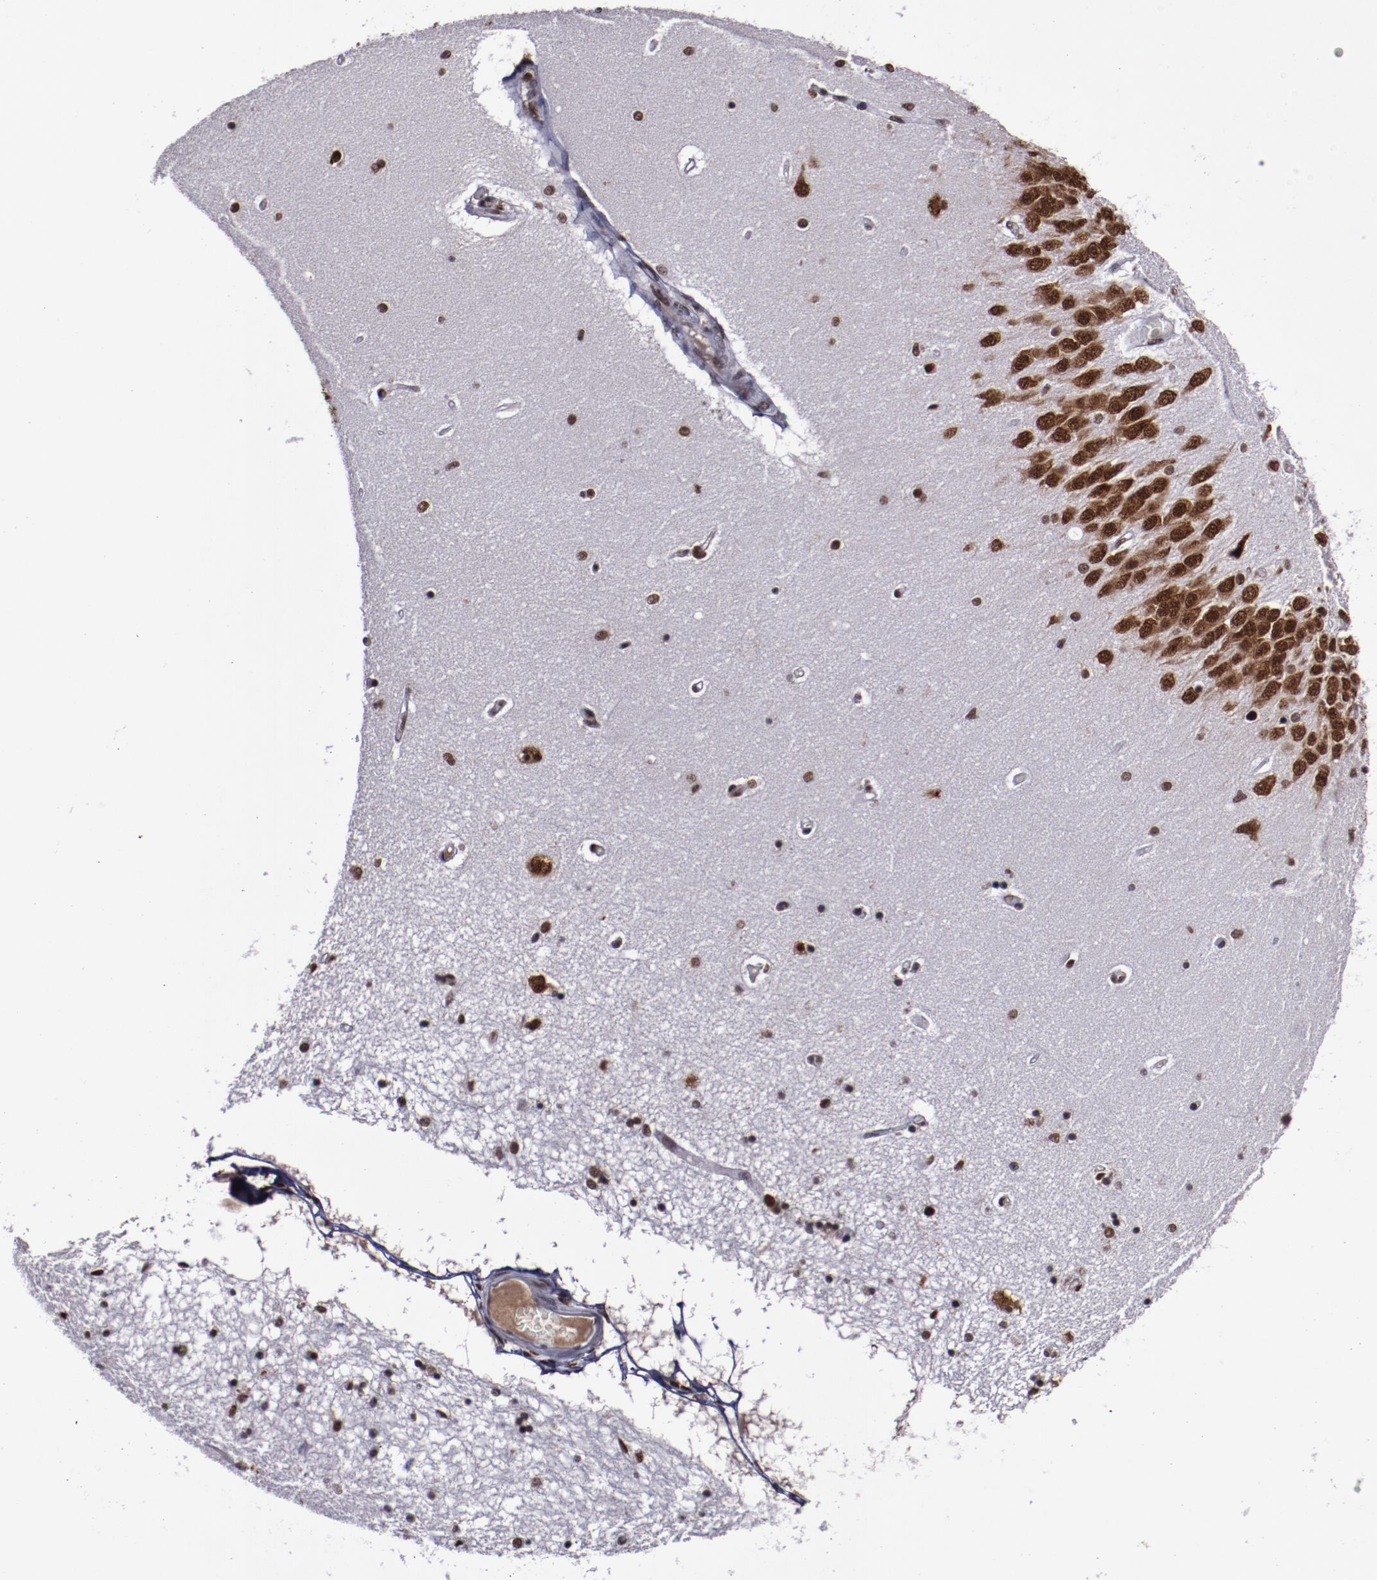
{"staining": {"intensity": "moderate", "quantity": "25%-75%", "location": "nuclear"}, "tissue": "hippocampus", "cell_type": "Glial cells", "image_type": "normal", "snomed": [{"axis": "morphology", "description": "Normal tissue, NOS"}, {"axis": "topography", "description": "Hippocampus"}], "caption": "Moderate nuclear positivity is seen in about 25%-75% of glial cells in benign hippocampus.", "gene": "ERH", "patient": {"sex": "female", "age": 54}}